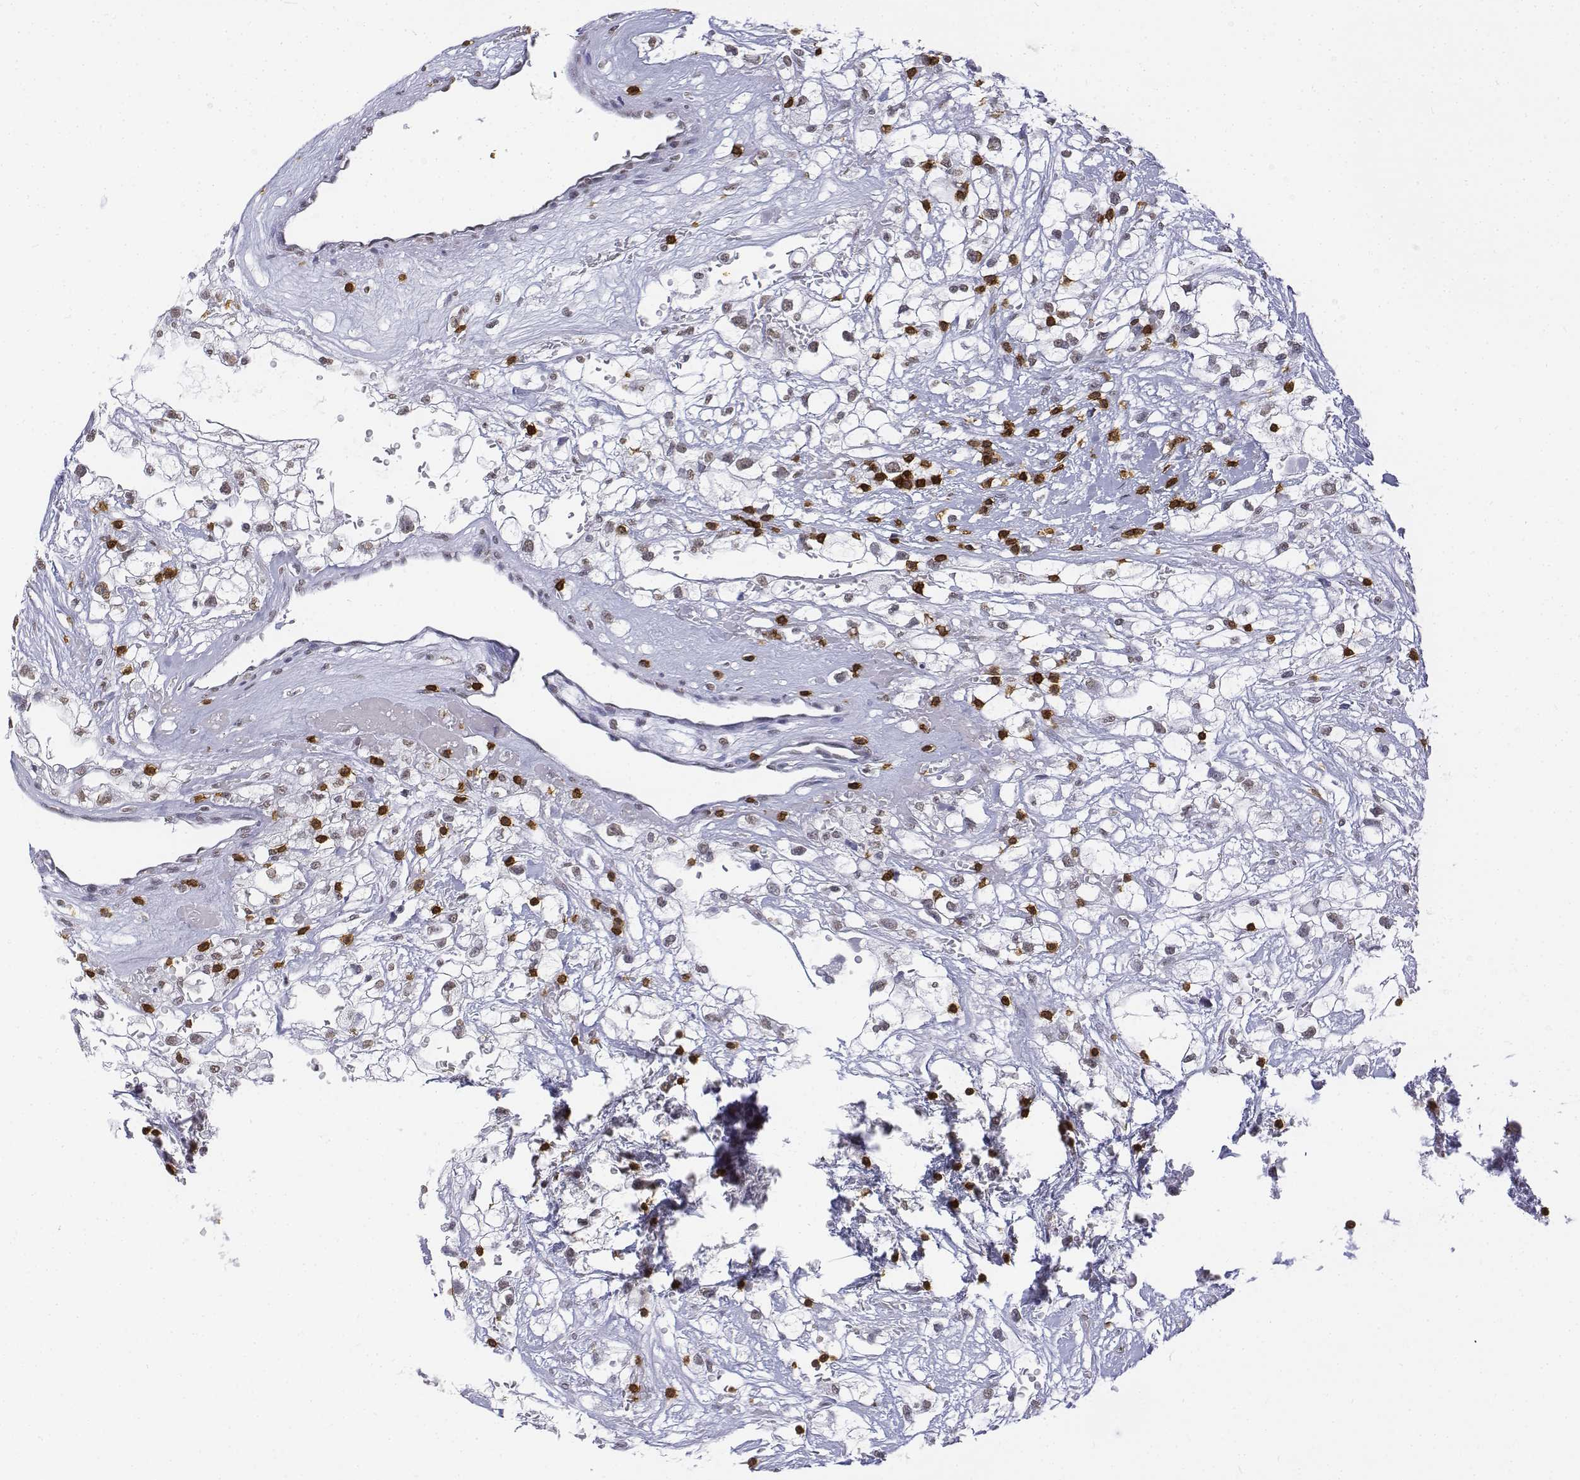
{"staining": {"intensity": "negative", "quantity": "none", "location": "none"}, "tissue": "renal cancer", "cell_type": "Tumor cells", "image_type": "cancer", "snomed": [{"axis": "morphology", "description": "Adenocarcinoma, NOS"}, {"axis": "topography", "description": "Kidney"}], "caption": "Tumor cells are negative for protein expression in human renal cancer. (Brightfield microscopy of DAB (3,3'-diaminobenzidine) immunohistochemistry (IHC) at high magnification).", "gene": "CD3E", "patient": {"sex": "male", "age": 59}}